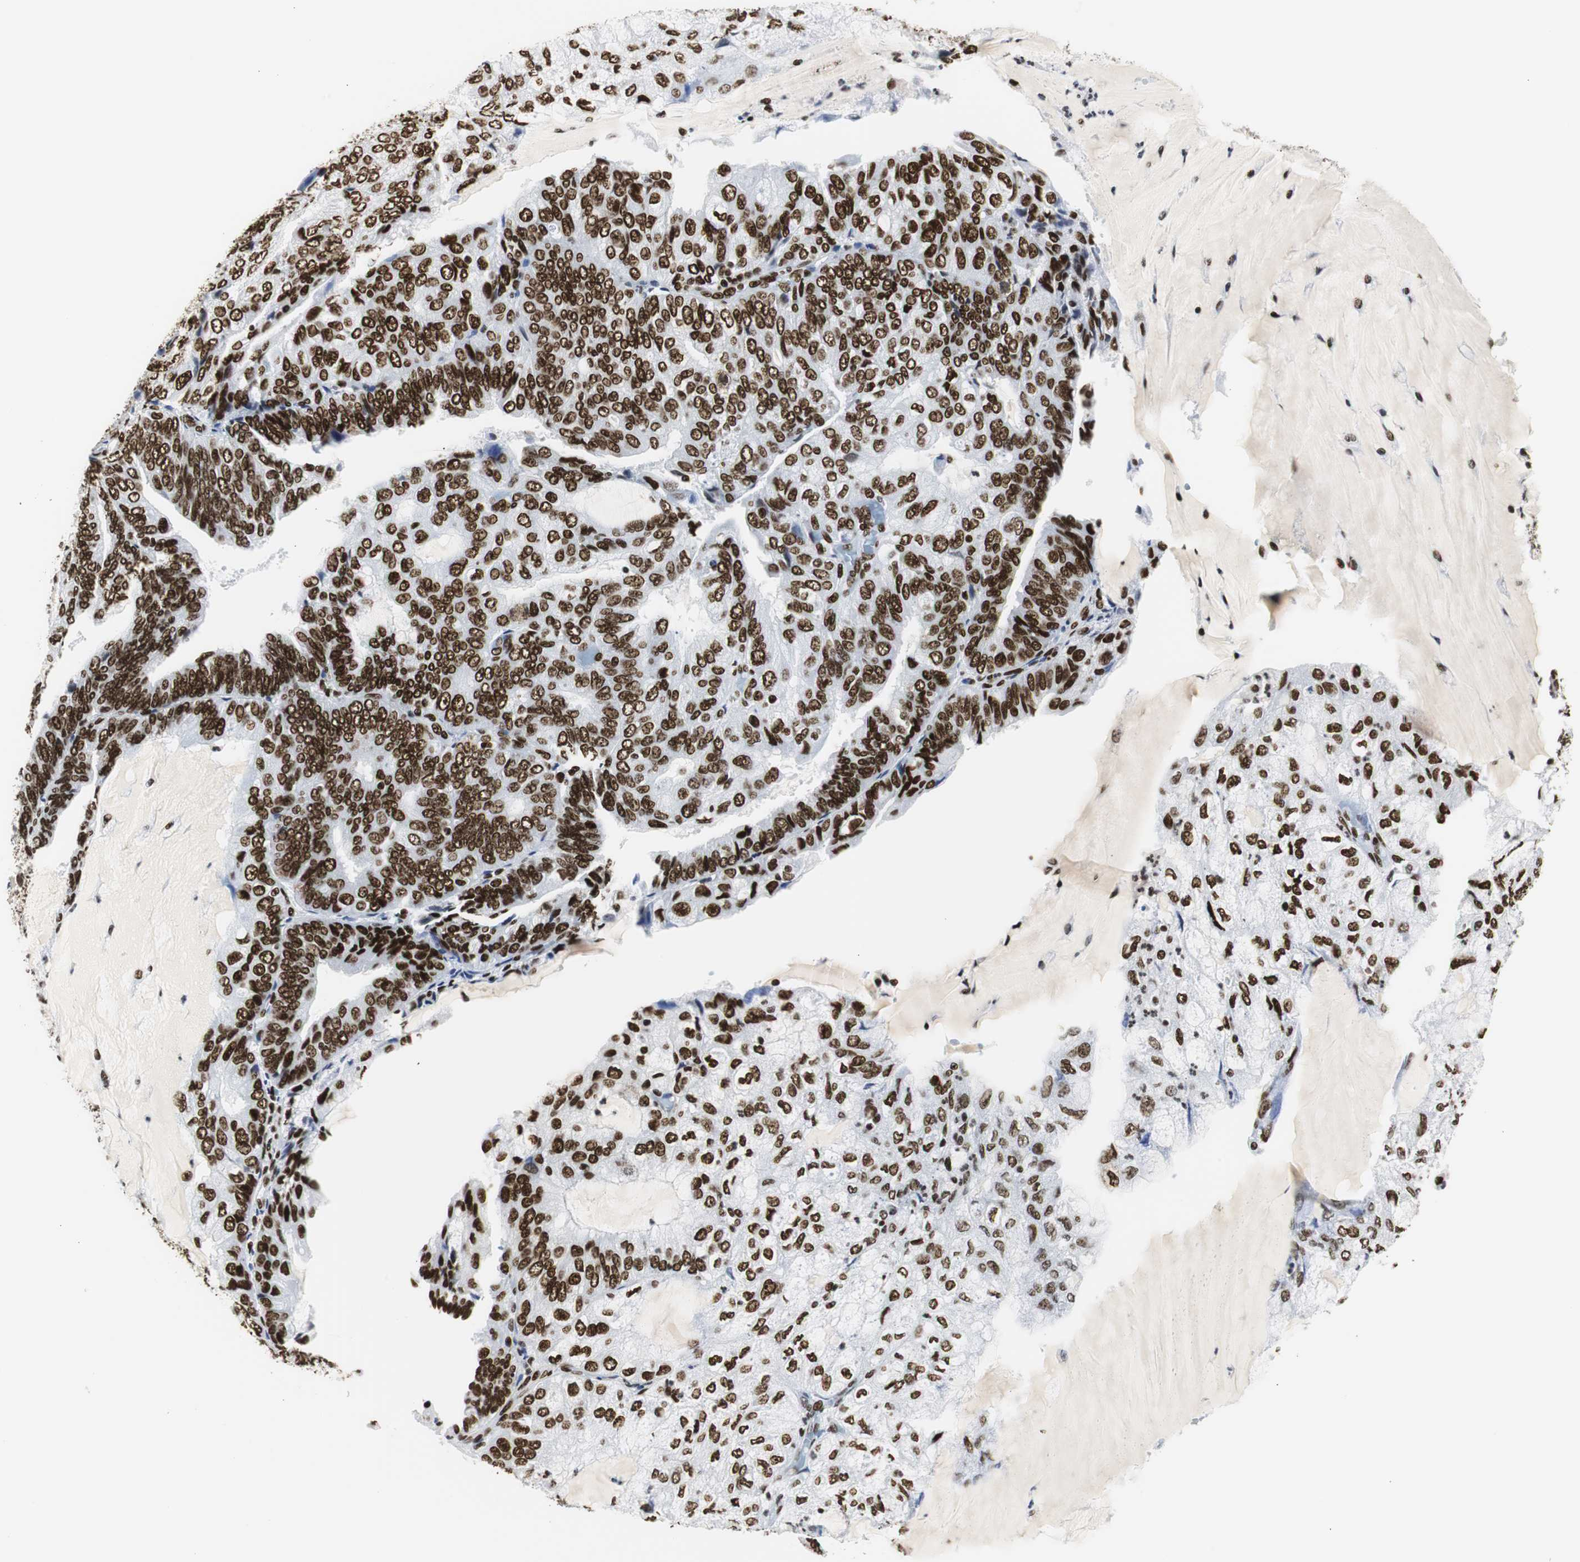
{"staining": {"intensity": "strong", "quantity": ">75%", "location": "nuclear"}, "tissue": "endometrial cancer", "cell_type": "Tumor cells", "image_type": "cancer", "snomed": [{"axis": "morphology", "description": "Adenocarcinoma, NOS"}, {"axis": "topography", "description": "Endometrium"}], "caption": "Immunohistochemical staining of human endometrial adenocarcinoma reveals strong nuclear protein expression in about >75% of tumor cells.", "gene": "HNRNPH2", "patient": {"sex": "female", "age": 81}}